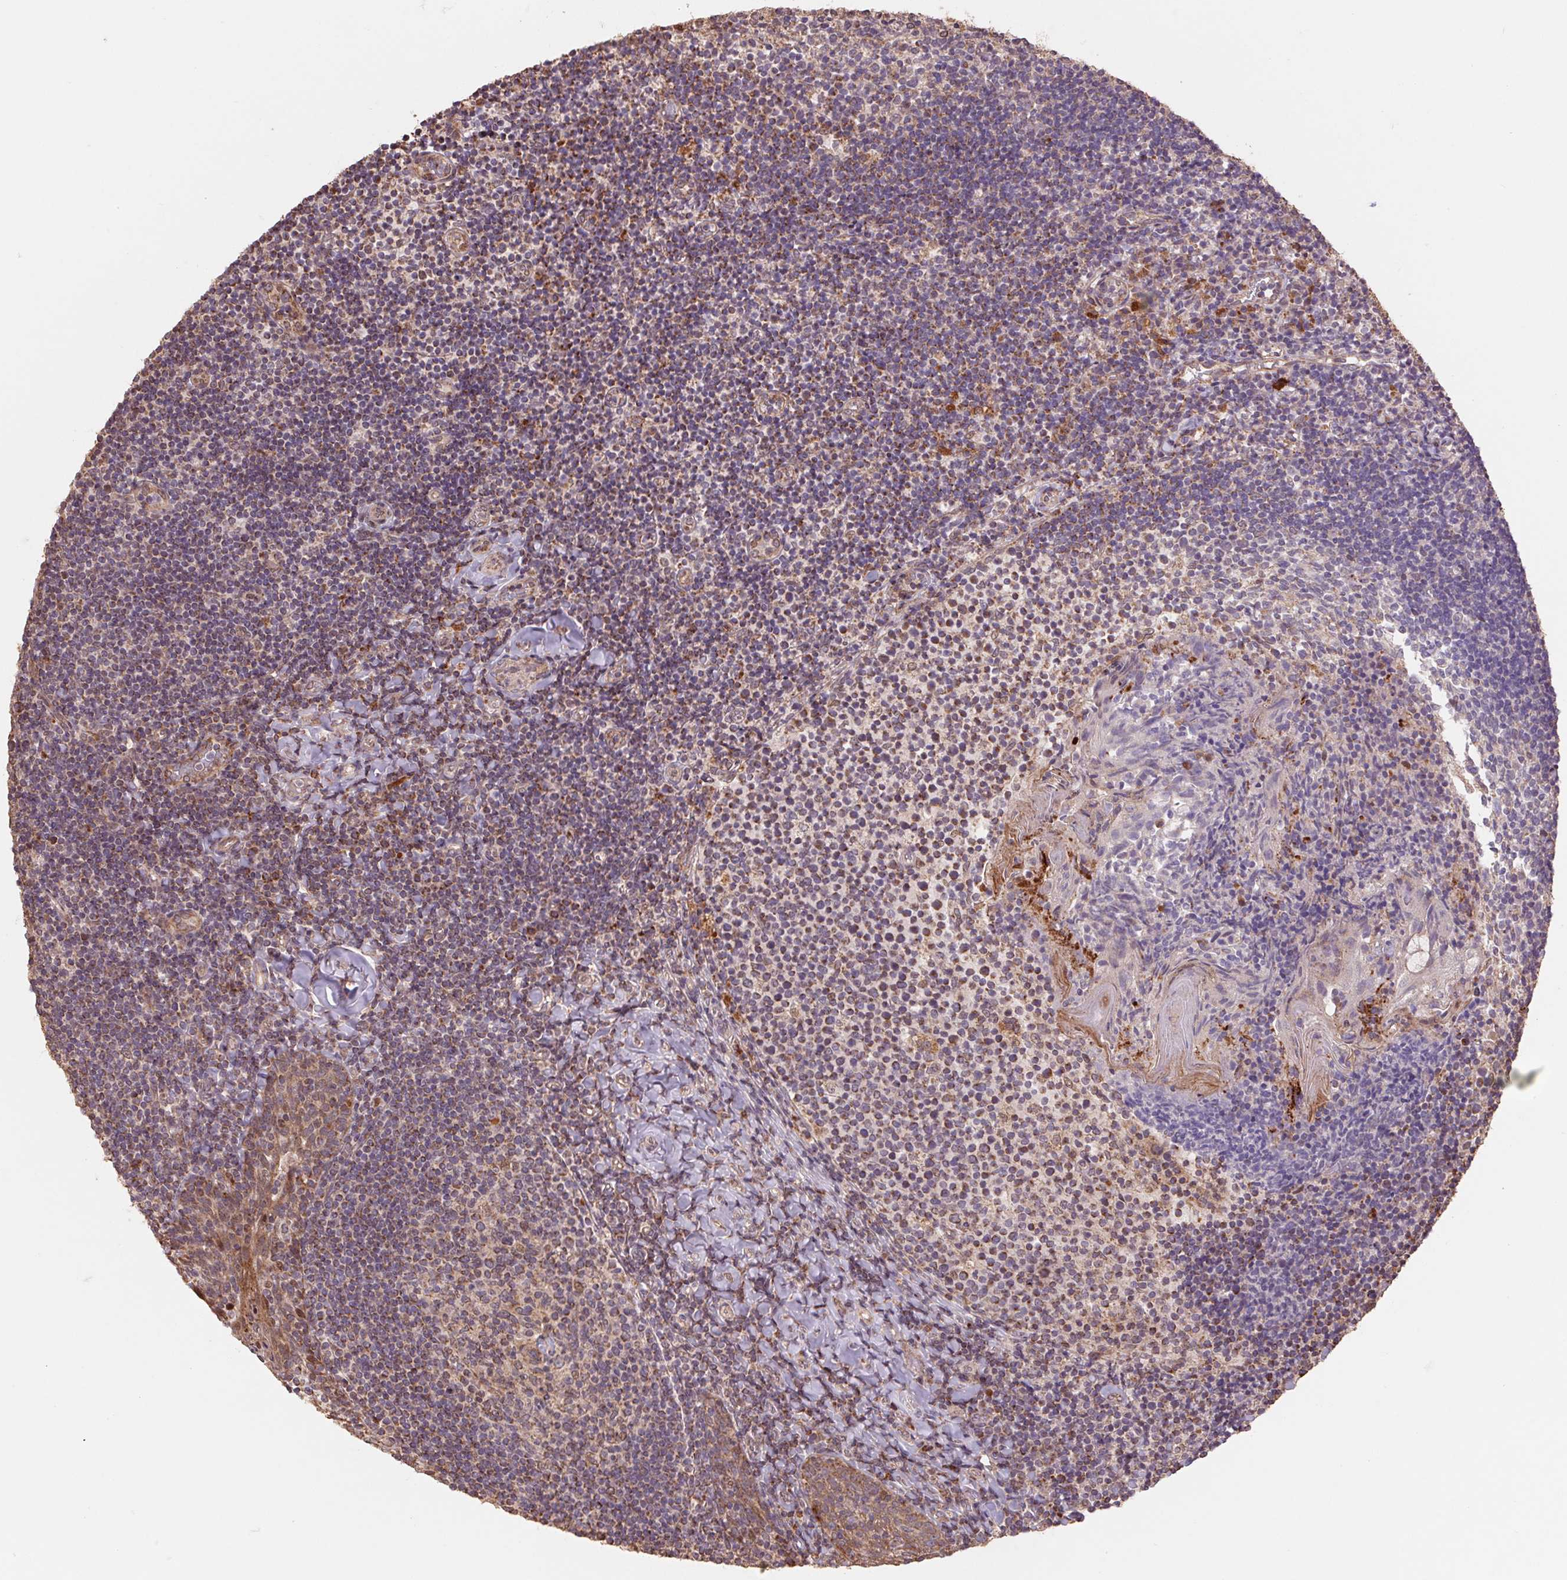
{"staining": {"intensity": "weak", "quantity": ">75%", "location": "cytoplasmic/membranous"}, "tissue": "tonsil", "cell_type": "Germinal center cells", "image_type": "normal", "snomed": [{"axis": "morphology", "description": "Normal tissue, NOS"}, {"axis": "topography", "description": "Tonsil"}], "caption": "Immunohistochemistry (IHC) of unremarkable tonsil exhibits low levels of weak cytoplasmic/membranous positivity in approximately >75% of germinal center cells.", "gene": "PDHA1", "patient": {"sex": "female", "age": 10}}